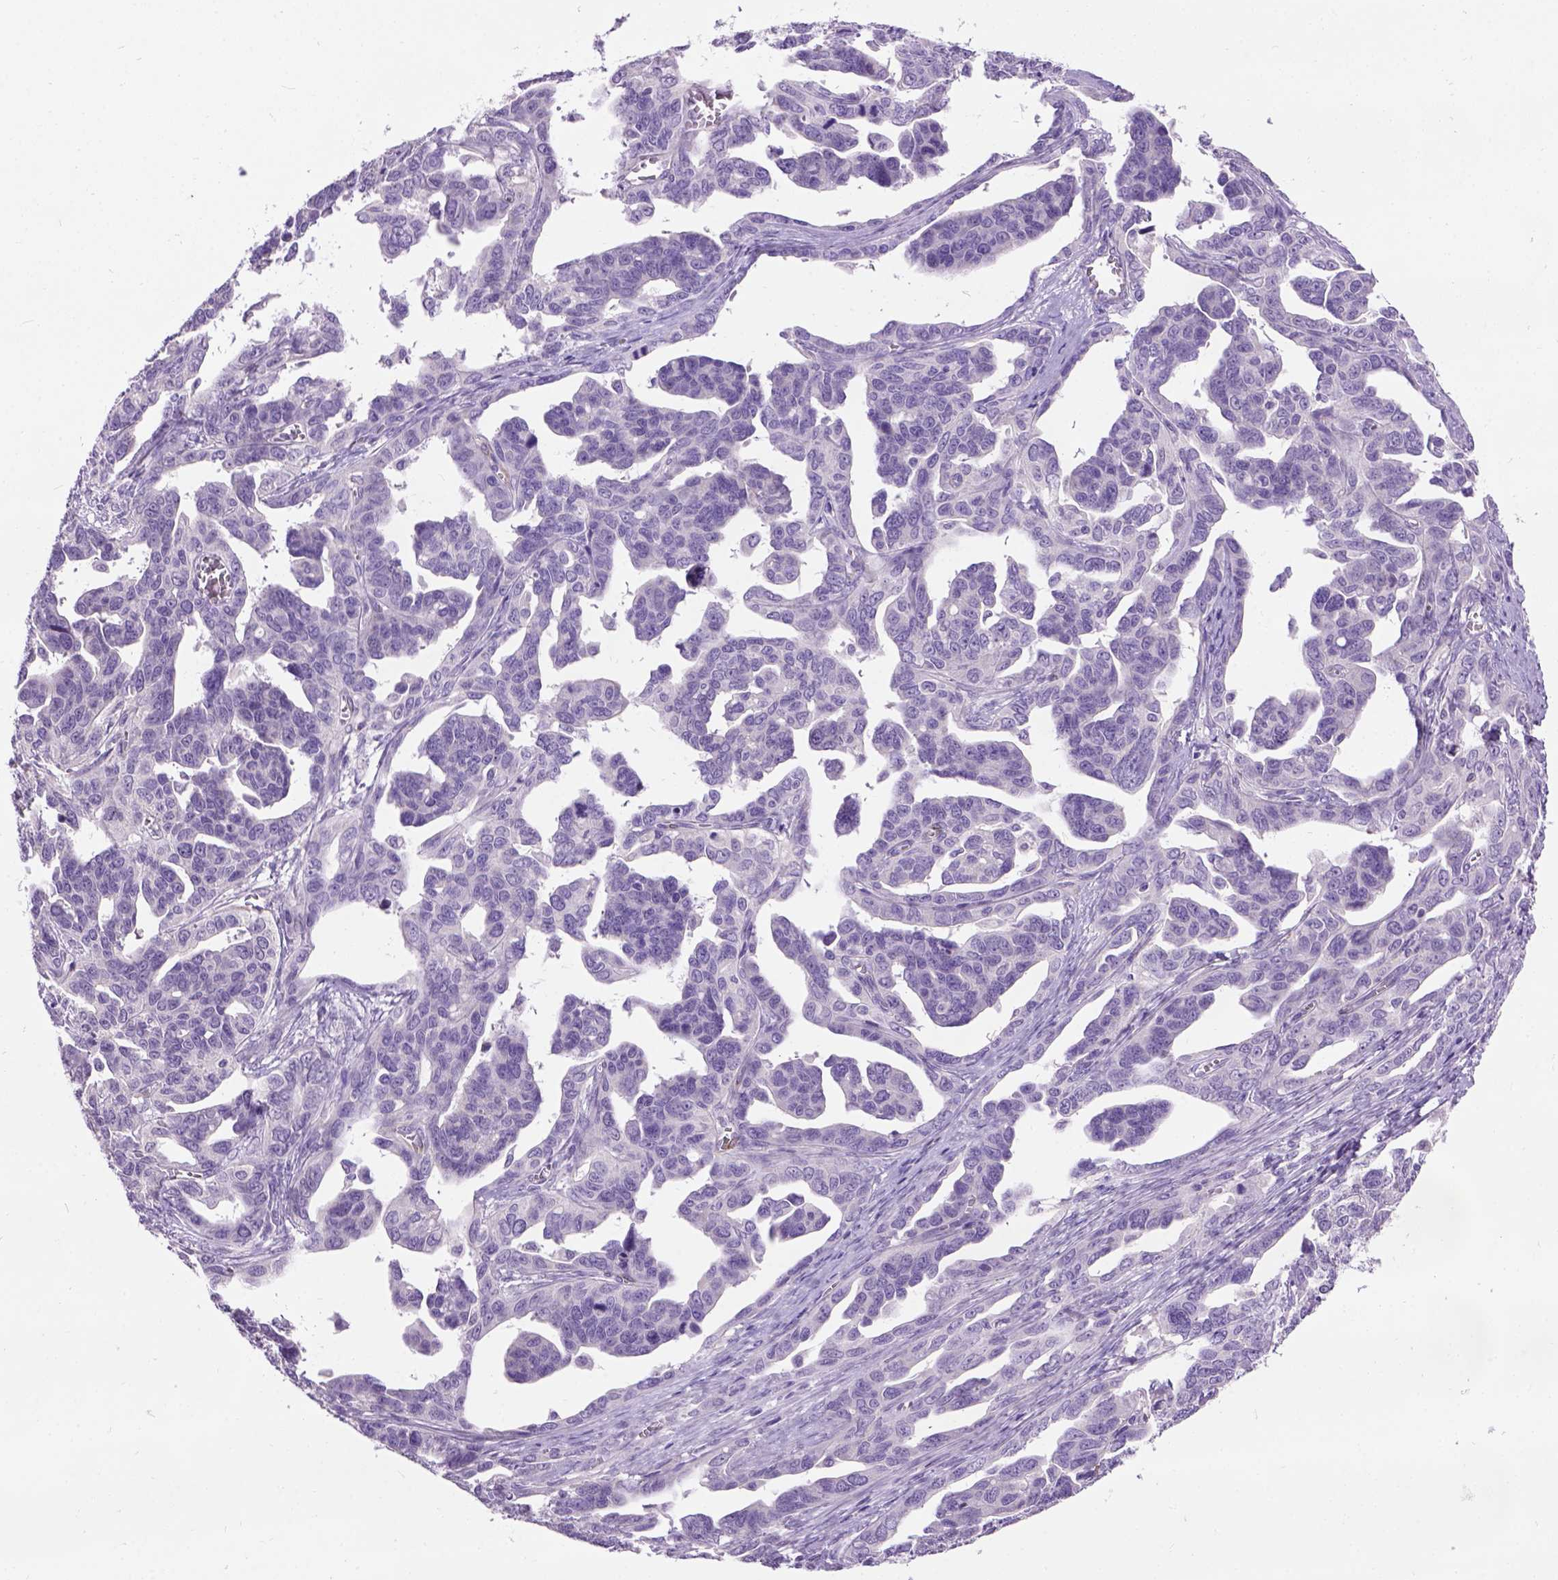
{"staining": {"intensity": "negative", "quantity": "none", "location": "none"}, "tissue": "ovarian cancer", "cell_type": "Tumor cells", "image_type": "cancer", "snomed": [{"axis": "morphology", "description": "Cystadenocarcinoma, serous, NOS"}, {"axis": "topography", "description": "Ovary"}], "caption": "High power microscopy histopathology image of an immunohistochemistry micrograph of ovarian cancer (serous cystadenocarcinoma), revealing no significant expression in tumor cells. (Brightfield microscopy of DAB (3,3'-diaminobenzidine) immunohistochemistry at high magnification).", "gene": "MAPT", "patient": {"sex": "female", "age": 69}}